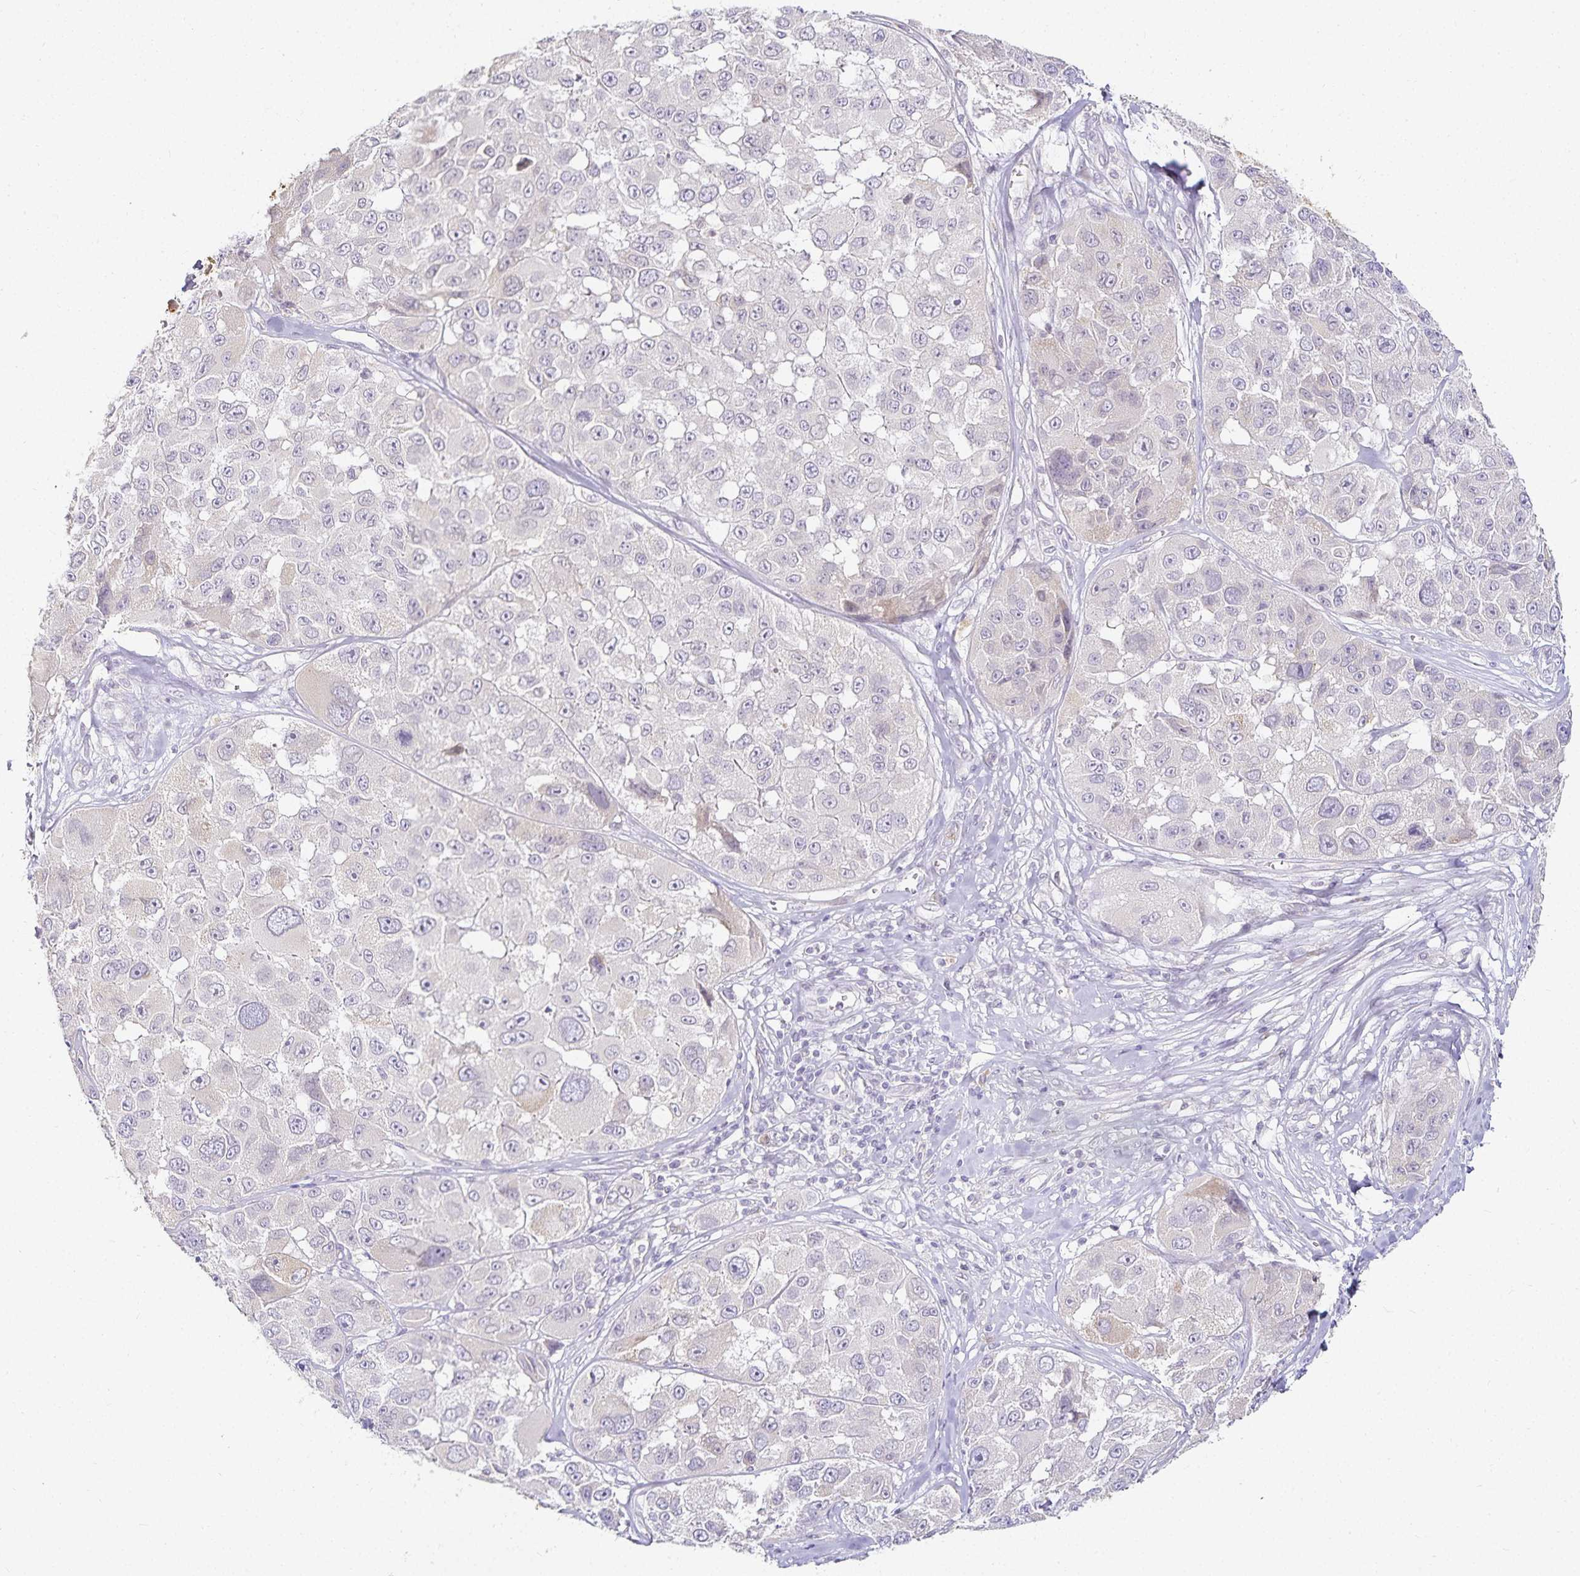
{"staining": {"intensity": "negative", "quantity": "none", "location": "none"}, "tissue": "melanoma", "cell_type": "Tumor cells", "image_type": "cancer", "snomed": [{"axis": "morphology", "description": "Malignant melanoma, NOS"}, {"axis": "topography", "description": "Skin"}], "caption": "Tumor cells show no significant expression in melanoma.", "gene": "GP2", "patient": {"sex": "female", "age": 66}}